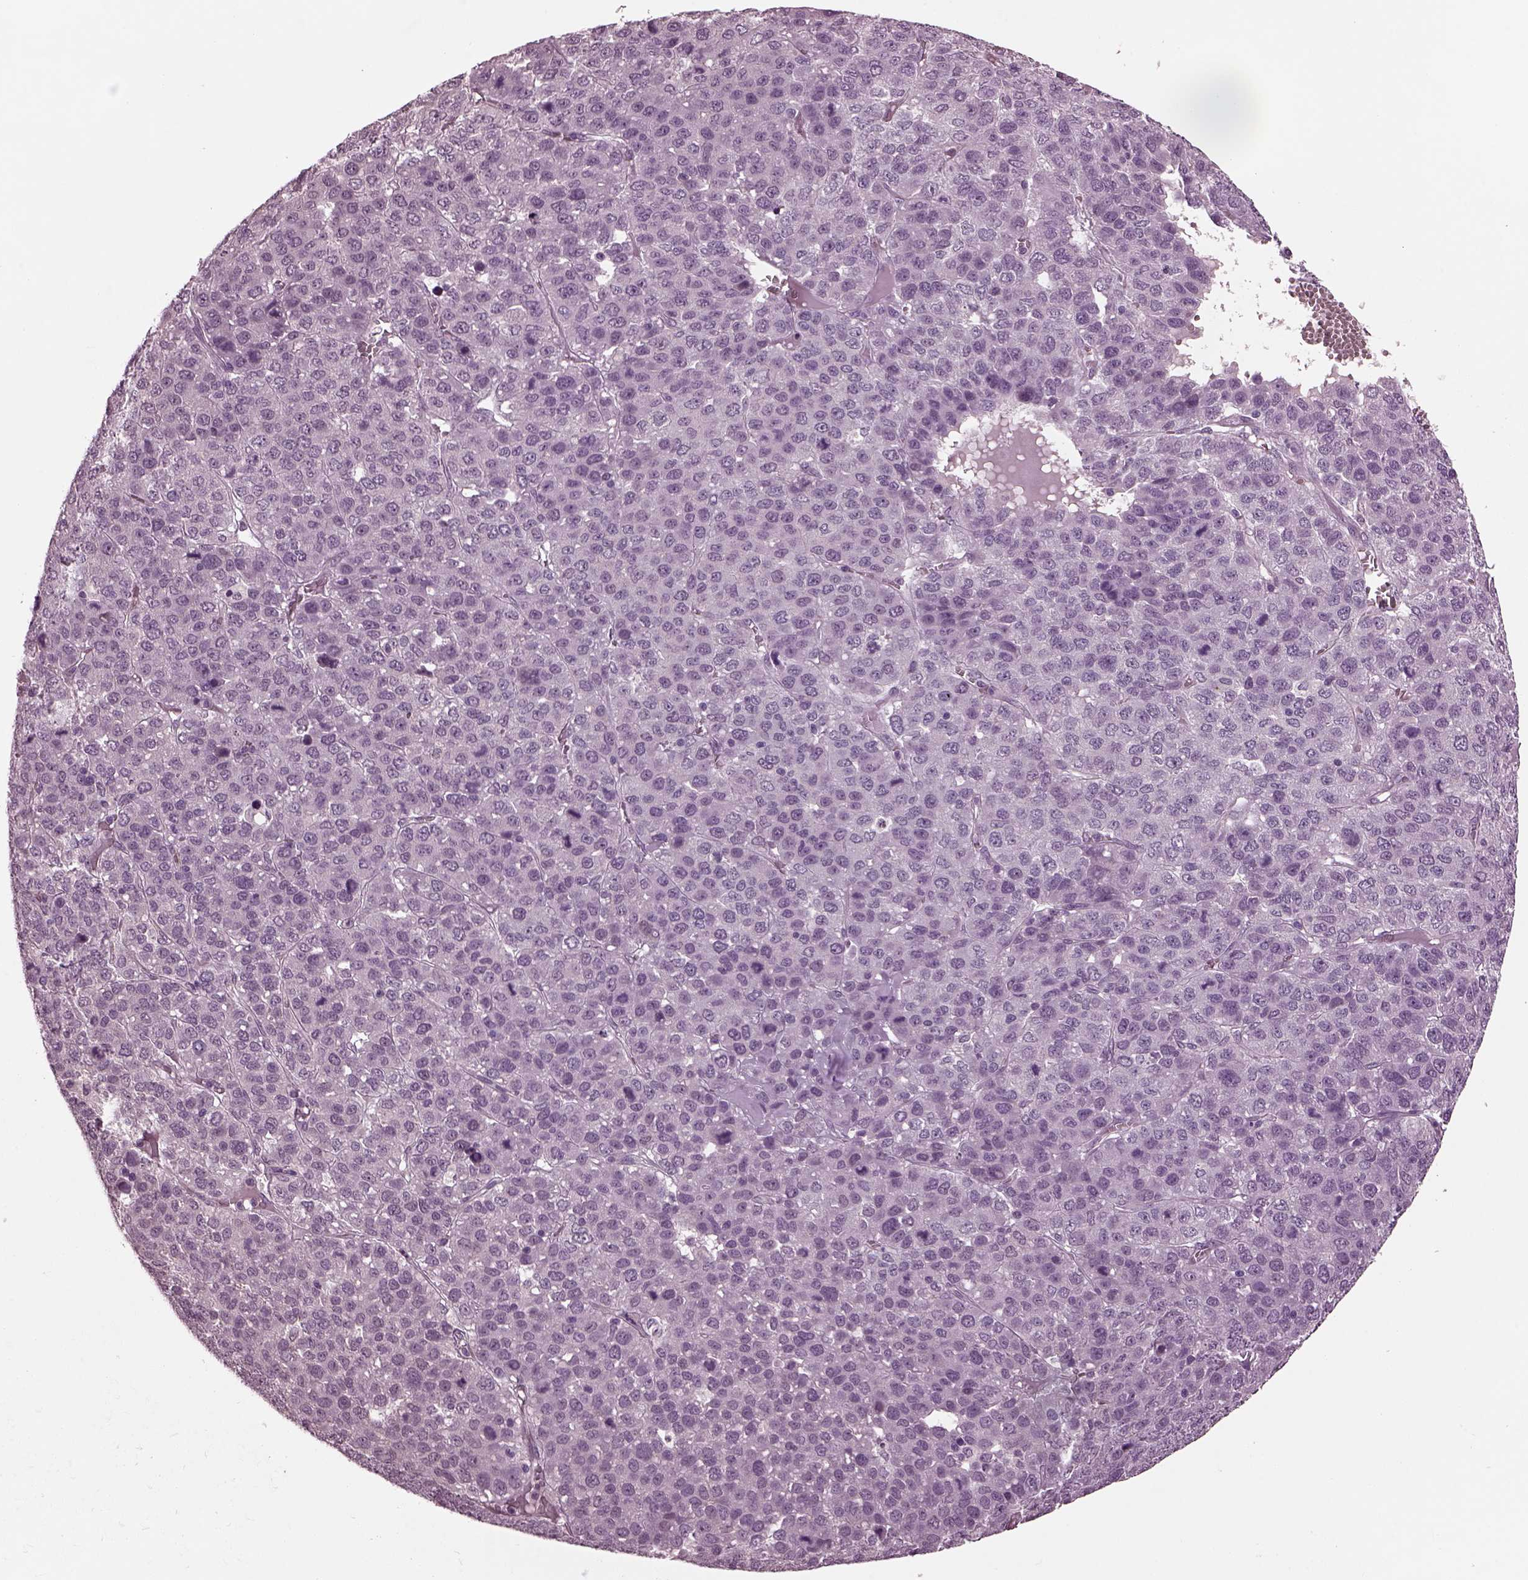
{"staining": {"intensity": "negative", "quantity": "none", "location": "none"}, "tissue": "liver cancer", "cell_type": "Tumor cells", "image_type": "cancer", "snomed": [{"axis": "morphology", "description": "Carcinoma, Hepatocellular, NOS"}, {"axis": "topography", "description": "Liver"}], "caption": "The photomicrograph displays no significant positivity in tumor cells of liver cancer.", "gene": "MIB2", "patient": {"sex": "male", "age": 69}}